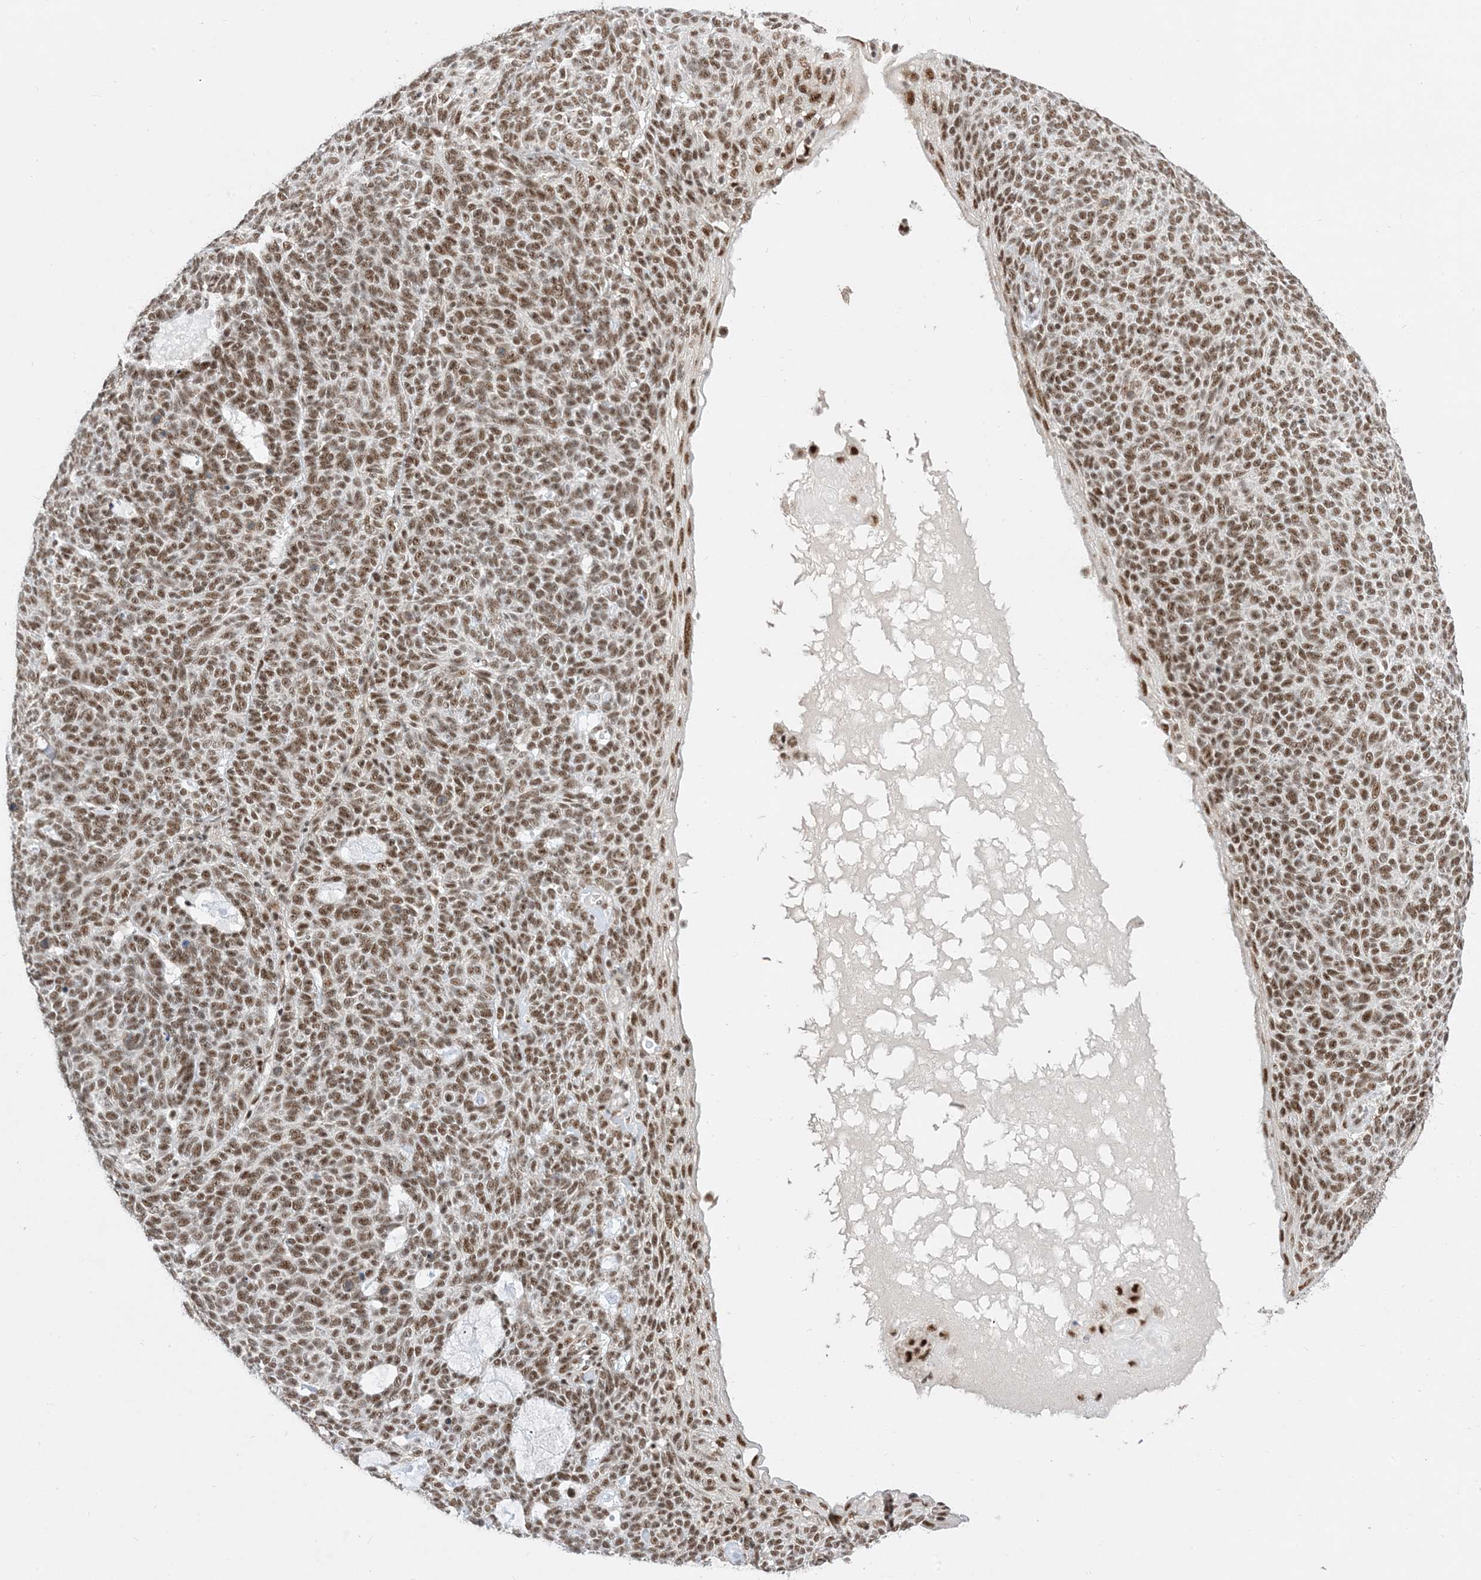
{"staining": {"intensity": "moderate", "quantity": ">75%", "location": "nuclear"}, "tissue": "skin cancer", "cell_type": "Tumor cells", "image_type": "cancer", "snomed": [{"axis": "morphology", "description": "Squamous cell carcinoma, NOS"}, {"axis": "topography", "description": "Skin"}], "caption": "This is a photomicrograph of immunohistochemistry staining of squamous cell carcinoma (skin), which shows moderate staining in the nuclear of tumor cells.", "gene": "SF3A3", "patient": {"sex": "female", "age": 90}}